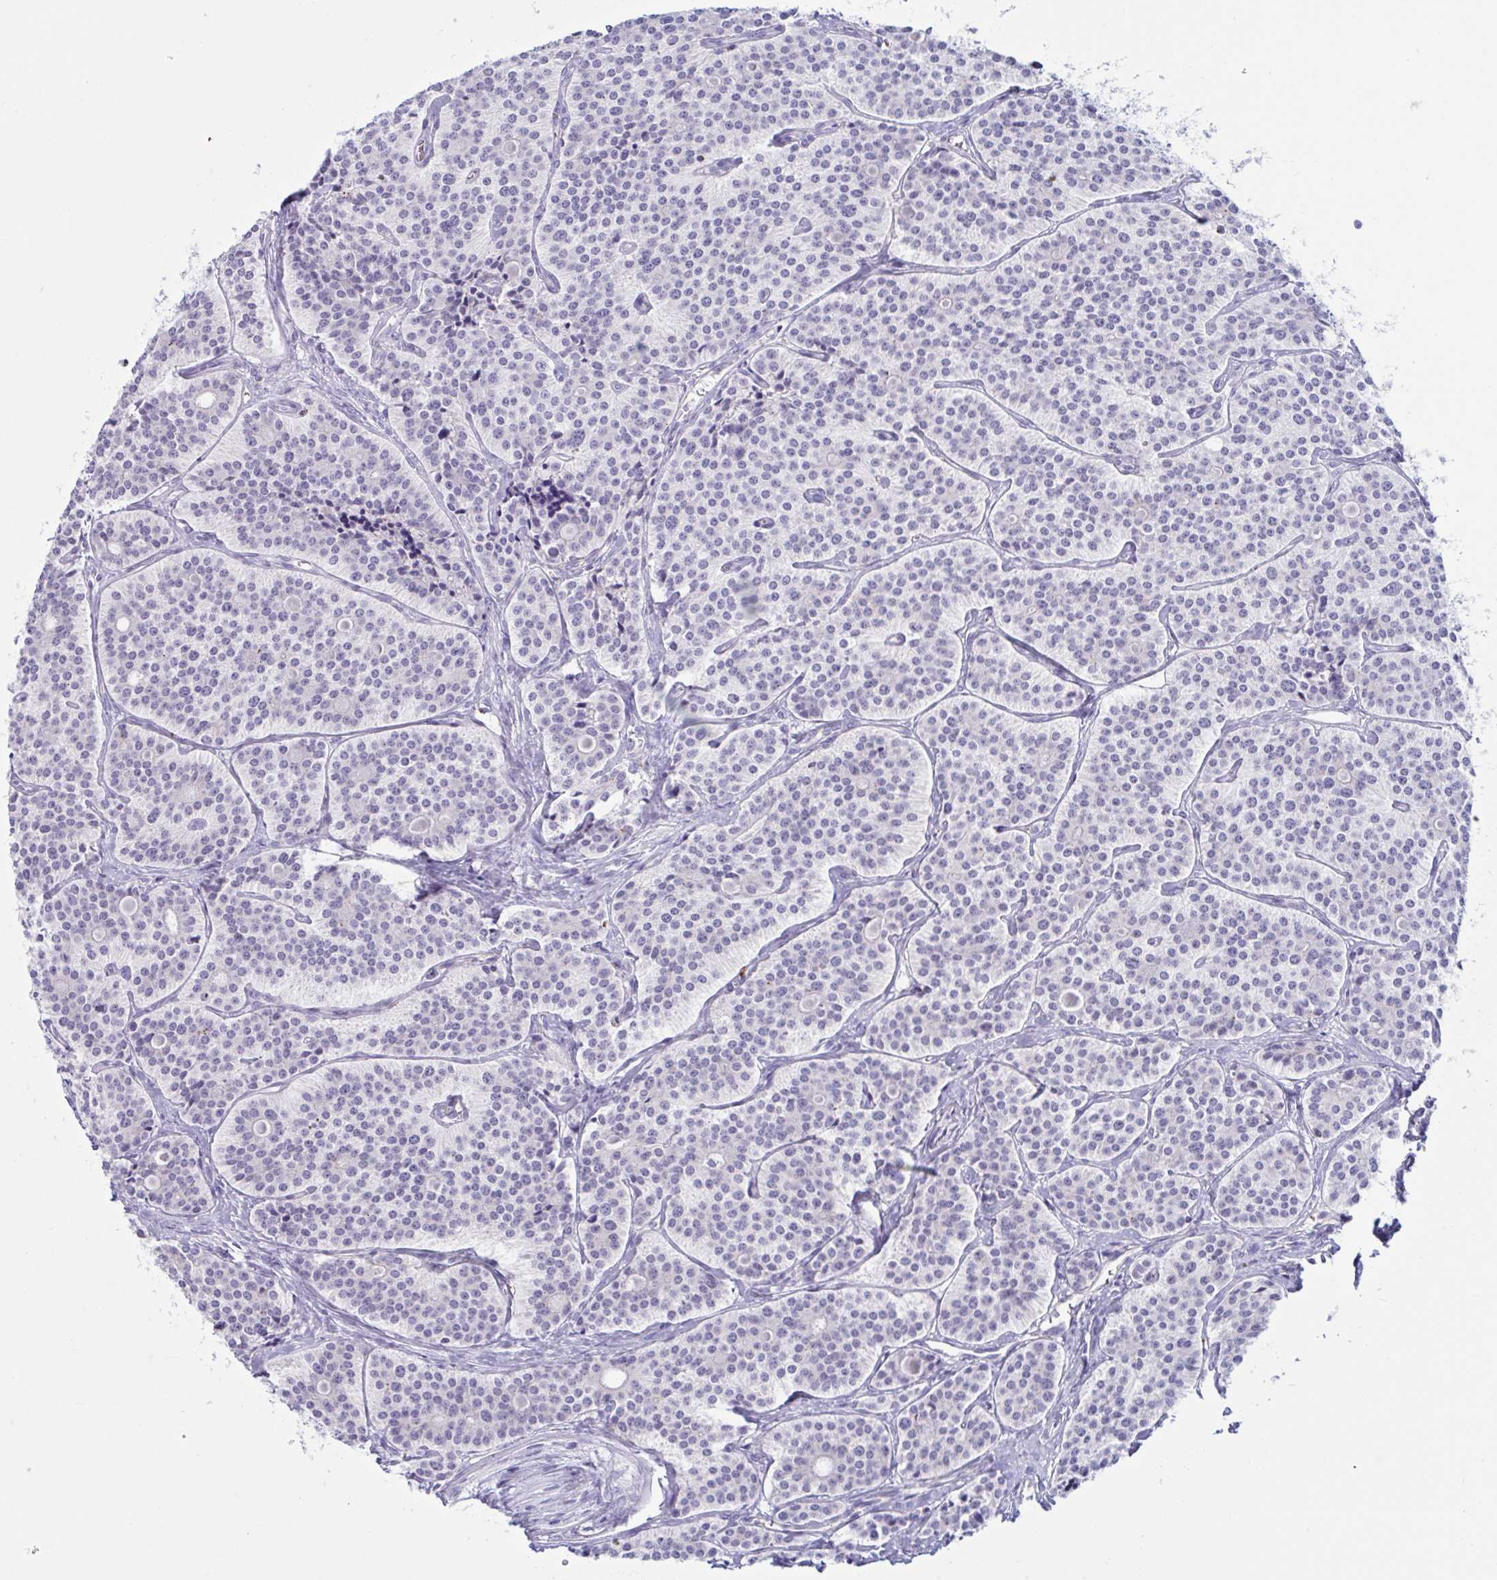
{"staining": {"intensity": "negative", "quantity": "none", "location": "none"}, "tissue": "carcinoid", "cell_type": "Tumor cells", "image_type": "cancer", "snomed": [{"axis": "morphology", "description": "Carcinoid, malignant, NOS"}, {"axis": "topography", "description": "Small intestine"}], "caption": "An image of human carcinoid is negative for staining in tumor cells.", "gene": "XCL1", "patient": {"sex": "male", "age": 63}}